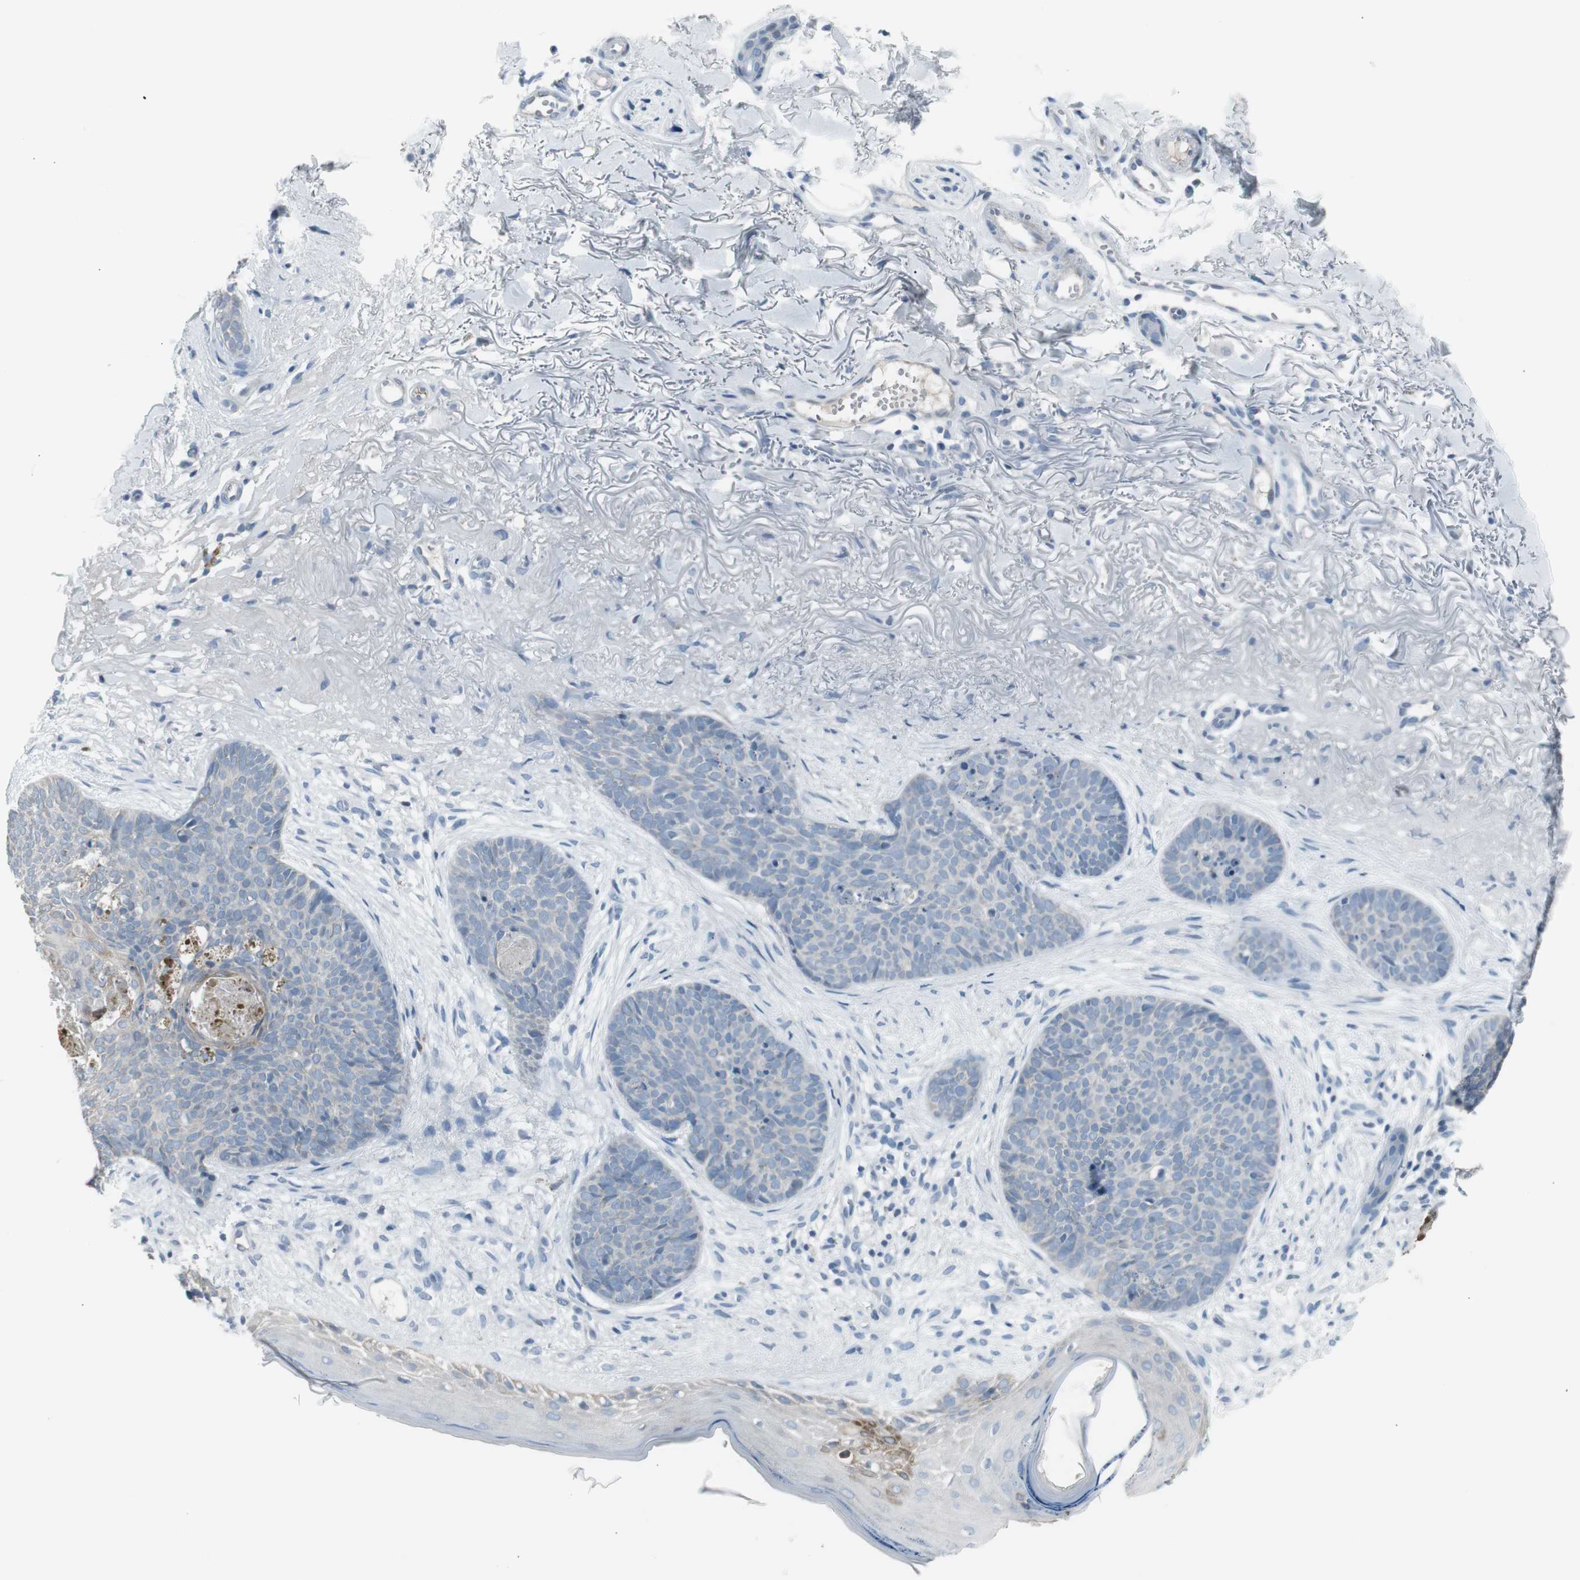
{"staining": {"intensity": "negative", "quantity": "none", "location": "none"}, "tissue": "skin cancer", "cell_type": "Tumor cells", "image_type": "cancer", "snomed": [{"axis": "morphology", "description": "Normal tissue, NOS"}, {"axis": "morphology", "description": "Basal cell carcinoma"}, {"axis": "topography", "description": "Skin"}], "caption": "IHC of basal cell carcinoma (skin) exhibits no expression in tumor cells.", "gene": "AGR2", "patient": {"sex": "female", "age": 70}}